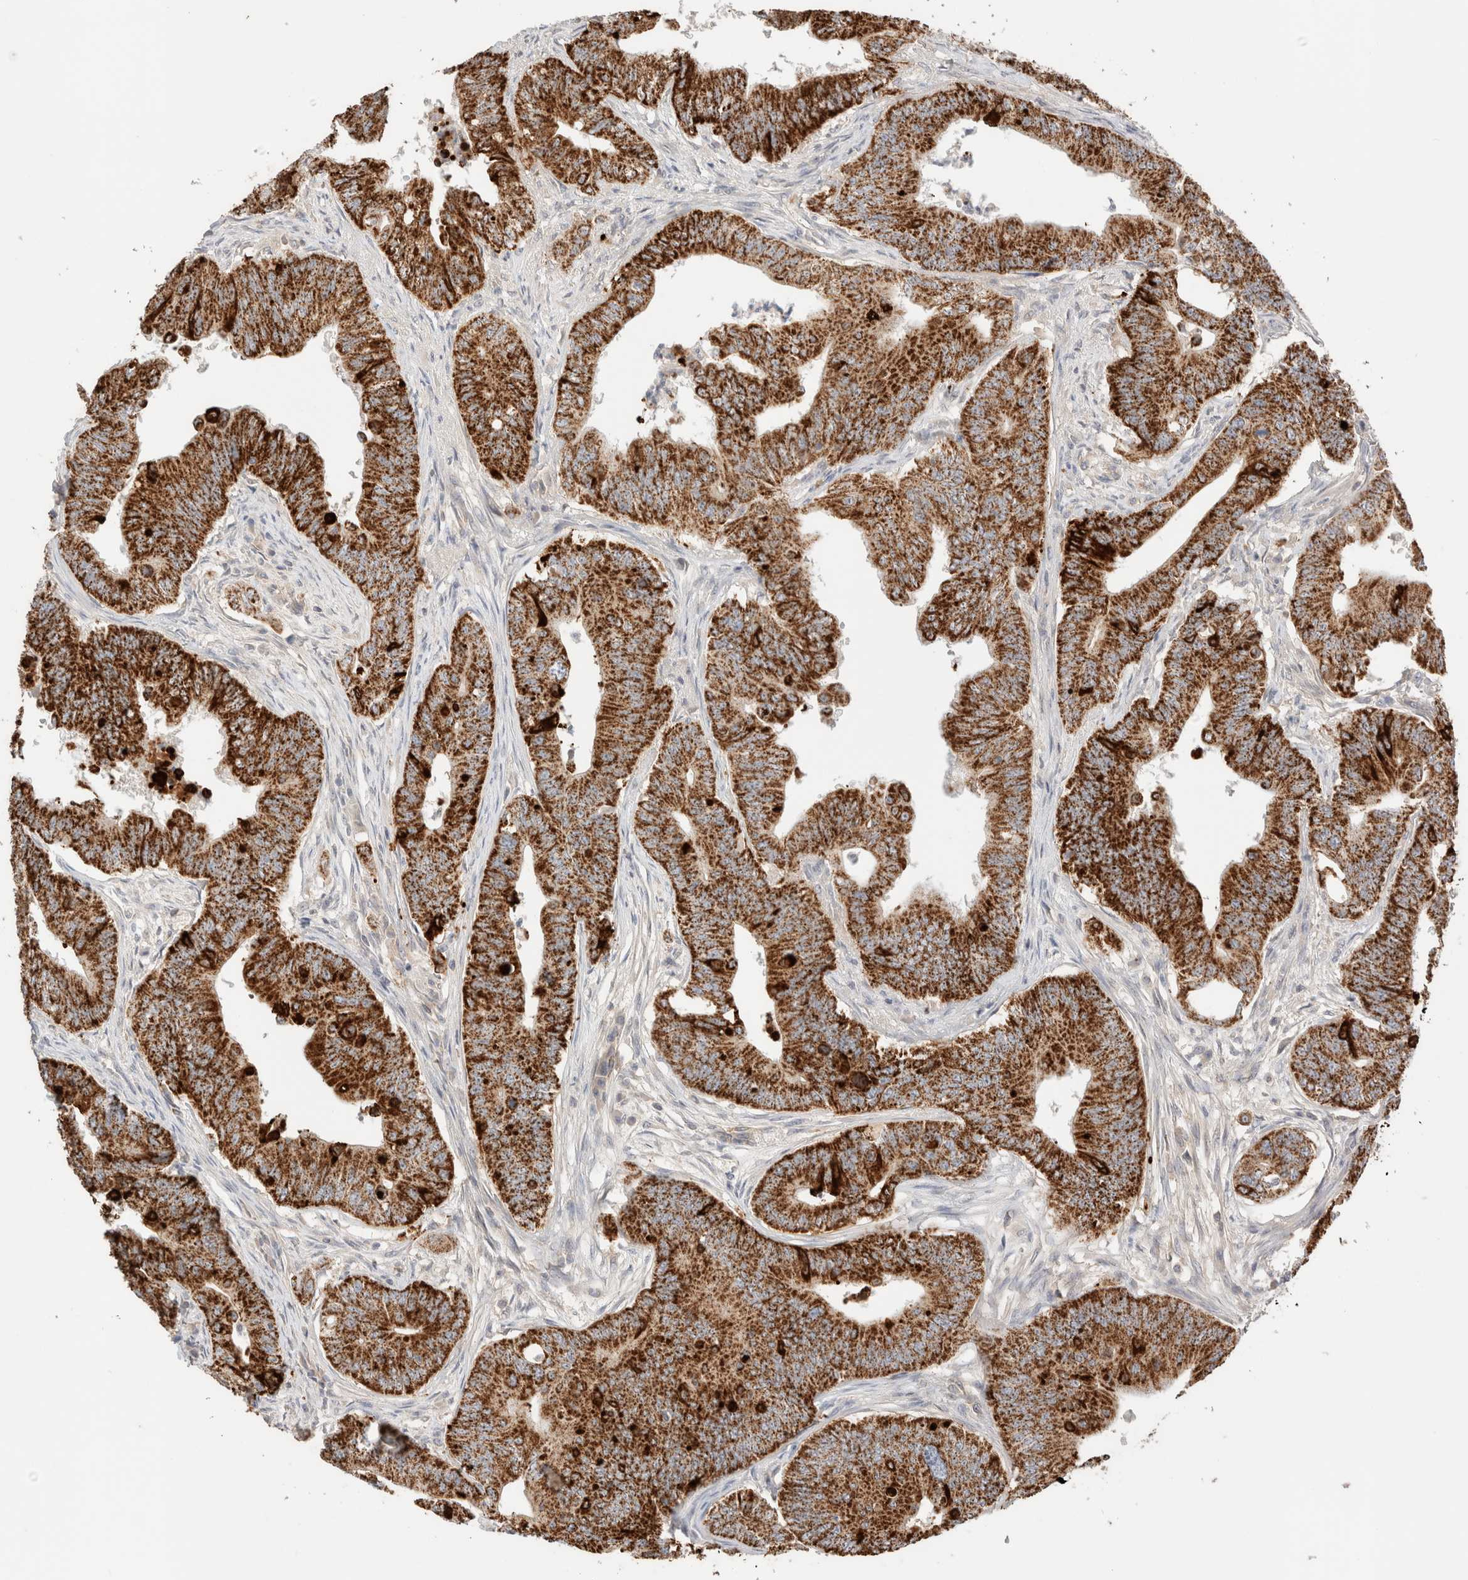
{"staining": {"intensity": "strong", "quantity": ">75%", "location": "cytoplasmic/membranous"}, "tissue": "colorectal cancer", "cell_type": "Tumor cells", "image_type": "cancer", "snomed": [{"axis": "morphology", "description": "Adenoma, NOS"}, {"axis": "morphology", "description": "Adenocarcinoma, NOS"}, {"axis": "topography", "description": "Colon"}], "caption": "Immunohistochemical staining of human colorectal cancer reveals high levels of strong cytoplasmic/membranous staining in about >75% of tumor cells.", "gene": "TRIM41", "patient": {"sex": "male", "age": 79}}